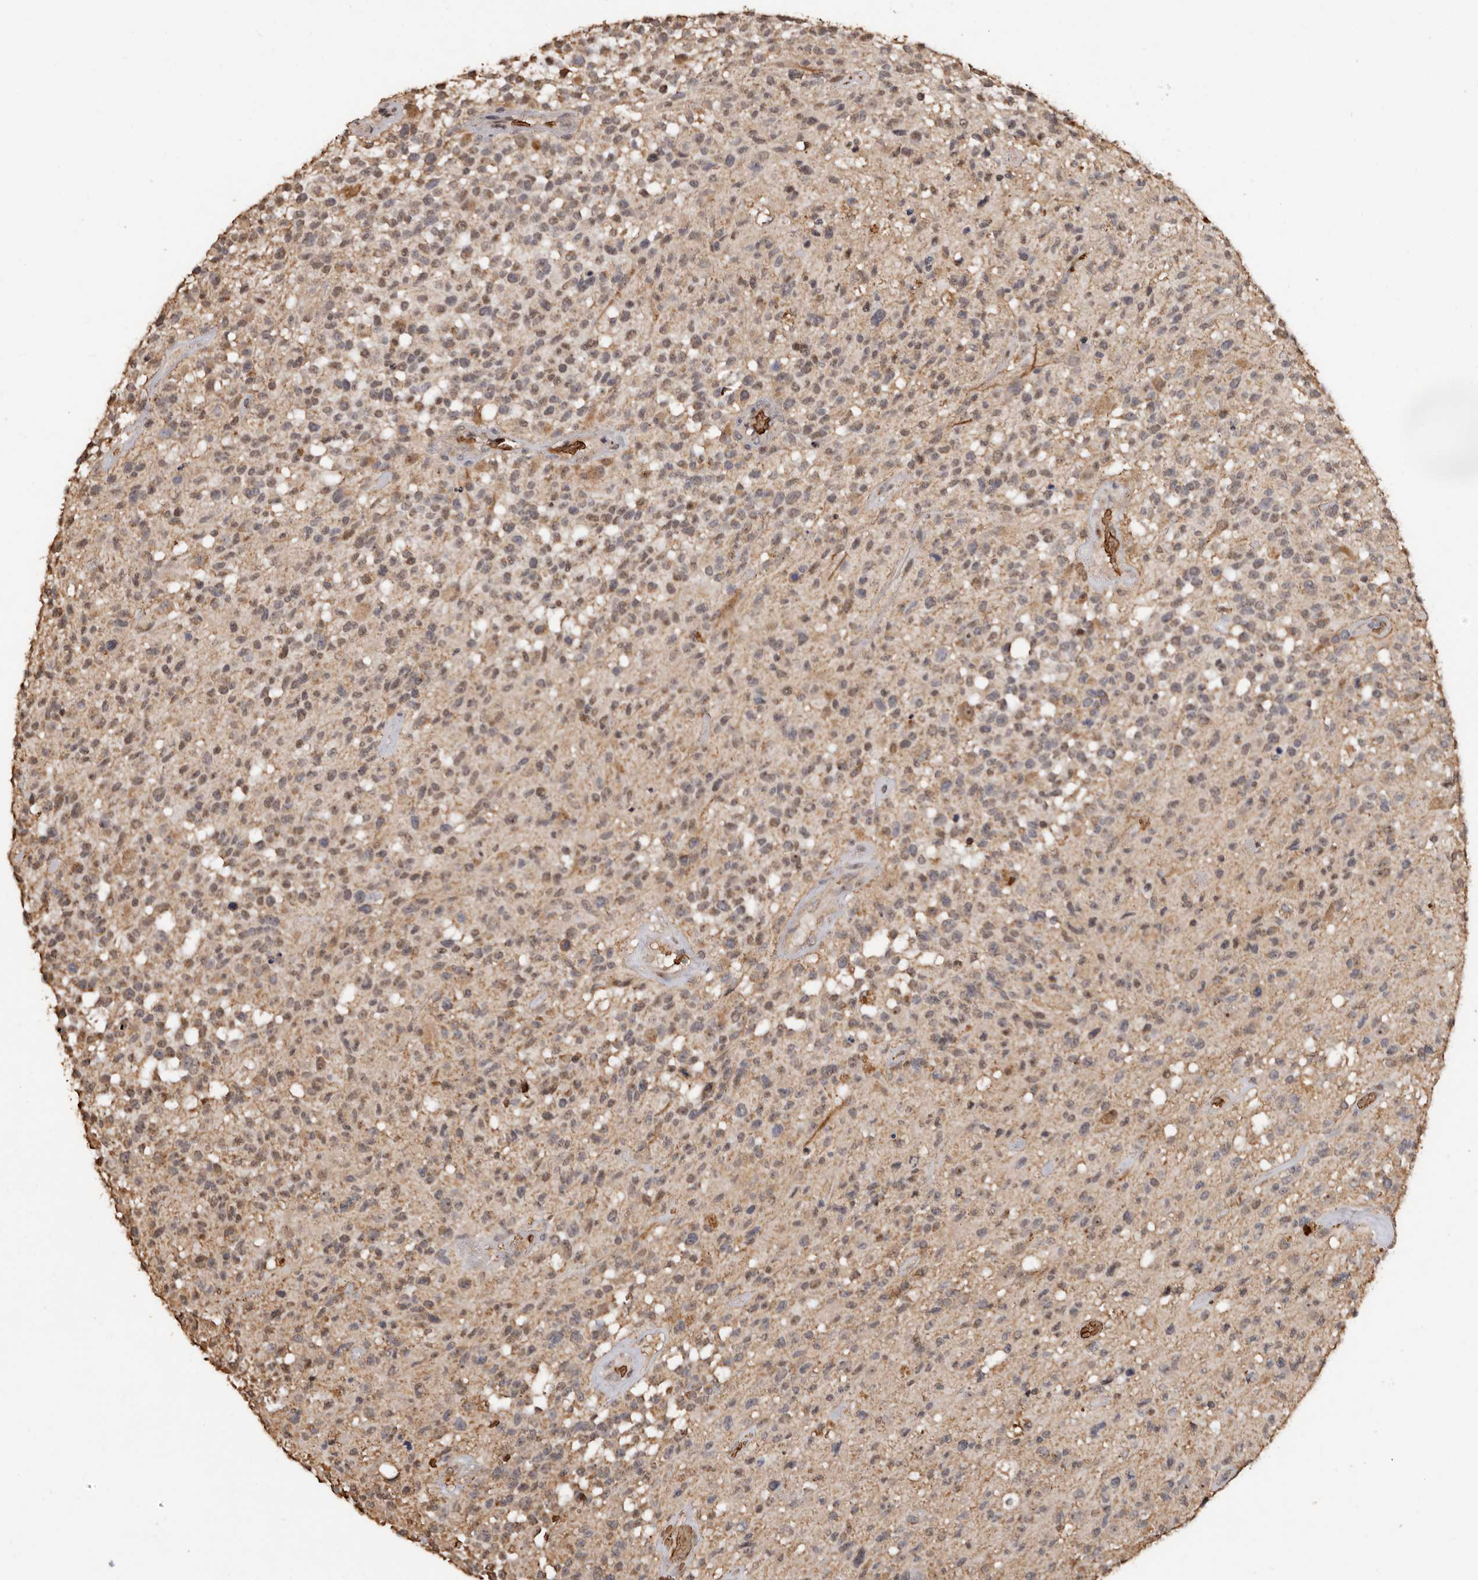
{"staining": {"intensity": "weak", "quantity": "25%-75%", "location": "cytoplasmic/membranous"}, "tissue": "glioma", "cell_type": "Tumor cells", "image_type": "cancer", "snomed": [{"axis": "morphology", "description": "Glioma, malignant, High grade"}, {"axis": "morphology", "description": "Glioblastoma, NOS"}, {"axis": "topography", "description": "Brain"}], "caption": "High-magnification brightfield microscopy of glioma stained with DAB (3,3'-diaminobenzidine) (brown) and counterstained with hematoxylin (blue). tumor cells exhibit weak cytoplasmic/membranous positivity is appreciated in about25%-75% of cells. (DAB IHC with brightfield microscopy, high magnification).", "gene": "GRAMD2A", "patient": {"sex": "male", "age": 60}}